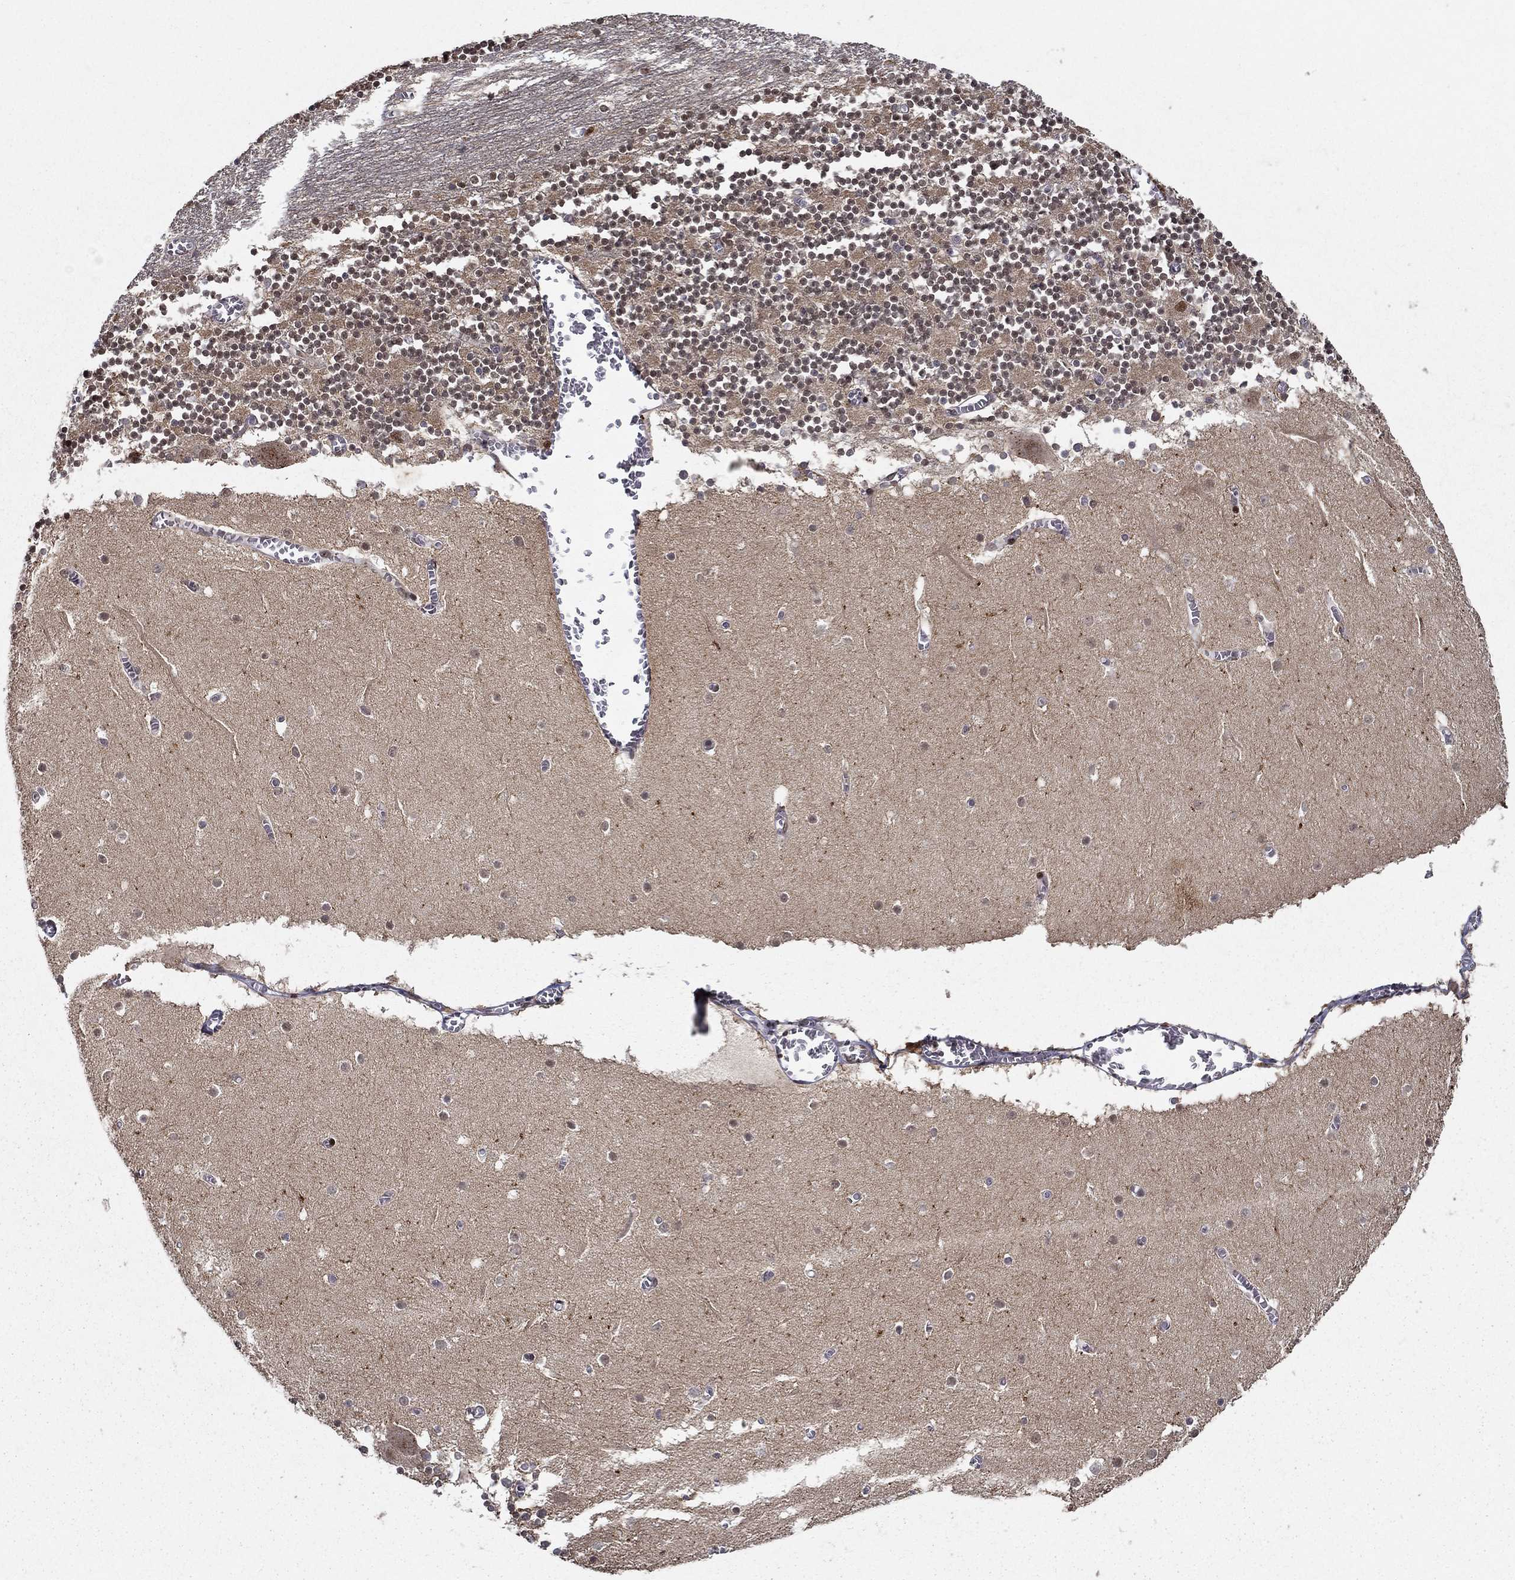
{"staining": {"intensity": "moderate", "quantity": "<25%", "location": "nuclear"}, "tissue": "cerebellum", "cell_type": "Cells in granular layer", "image_type": "normal", "snomed": [{"axis": "morphology", "description": "Normal tissue, NOS"}, {"axis": "topography", "description": "Cerebellum"}], "caption": "Cerebellum was stained to show a protein in brown. There is low levels of moderate nuclear expression in about <25% of cells in granular layer. (DAB (3,3'-diaminobenzidine) IHC, brown staining for protein, blue staining for nuclei).", "gene": "CDCA7L", "patient": {"sex": "female", "age": 28}}